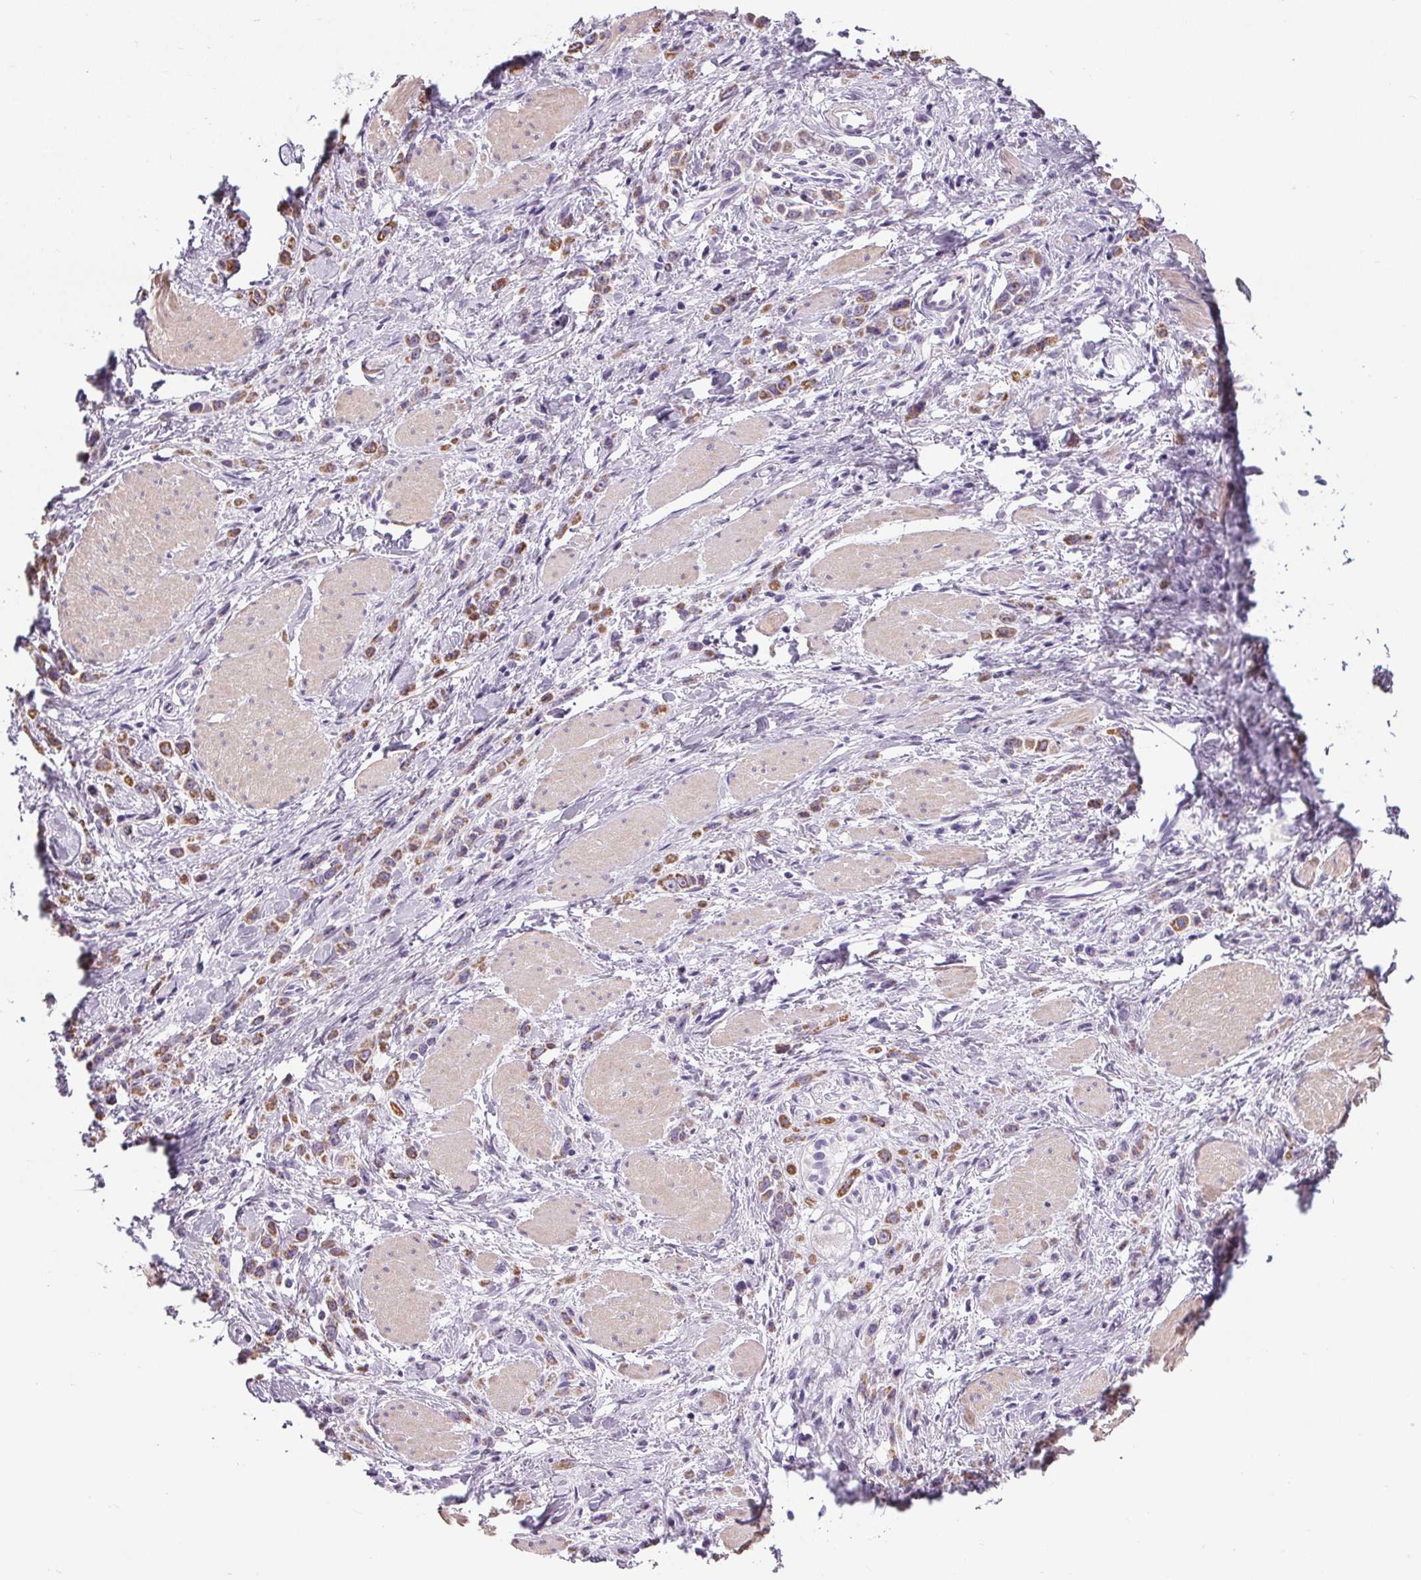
{"staining": {"intensity": "moderate", "quantity": ">75%", "location": "cytoplasmic/membranous"}, "tissue": "stomach cancer", "cell_type": "Tumor cells", "image_type": "cancer", "snomed": [{"axis": "morphology", "description": "Adenocarcinoma, NOS"}, {"axis": "topography", "description": "Stomach"}], "caption": "Immunohistochemistry (IHC) staining of stomach cancer, which demonstrates medium levels of moderate cytoplasmic/membranous positivity in about >75% of tumor cells indicating moderate cytoplasmic/membranous protein positivity. The staining was performed using DAB (brown) for protein detection and nuclei were counterstained in hematoxylin (blue).", "gene": "ELAVL2", "patient": {"sex": "male", "age": 47}}